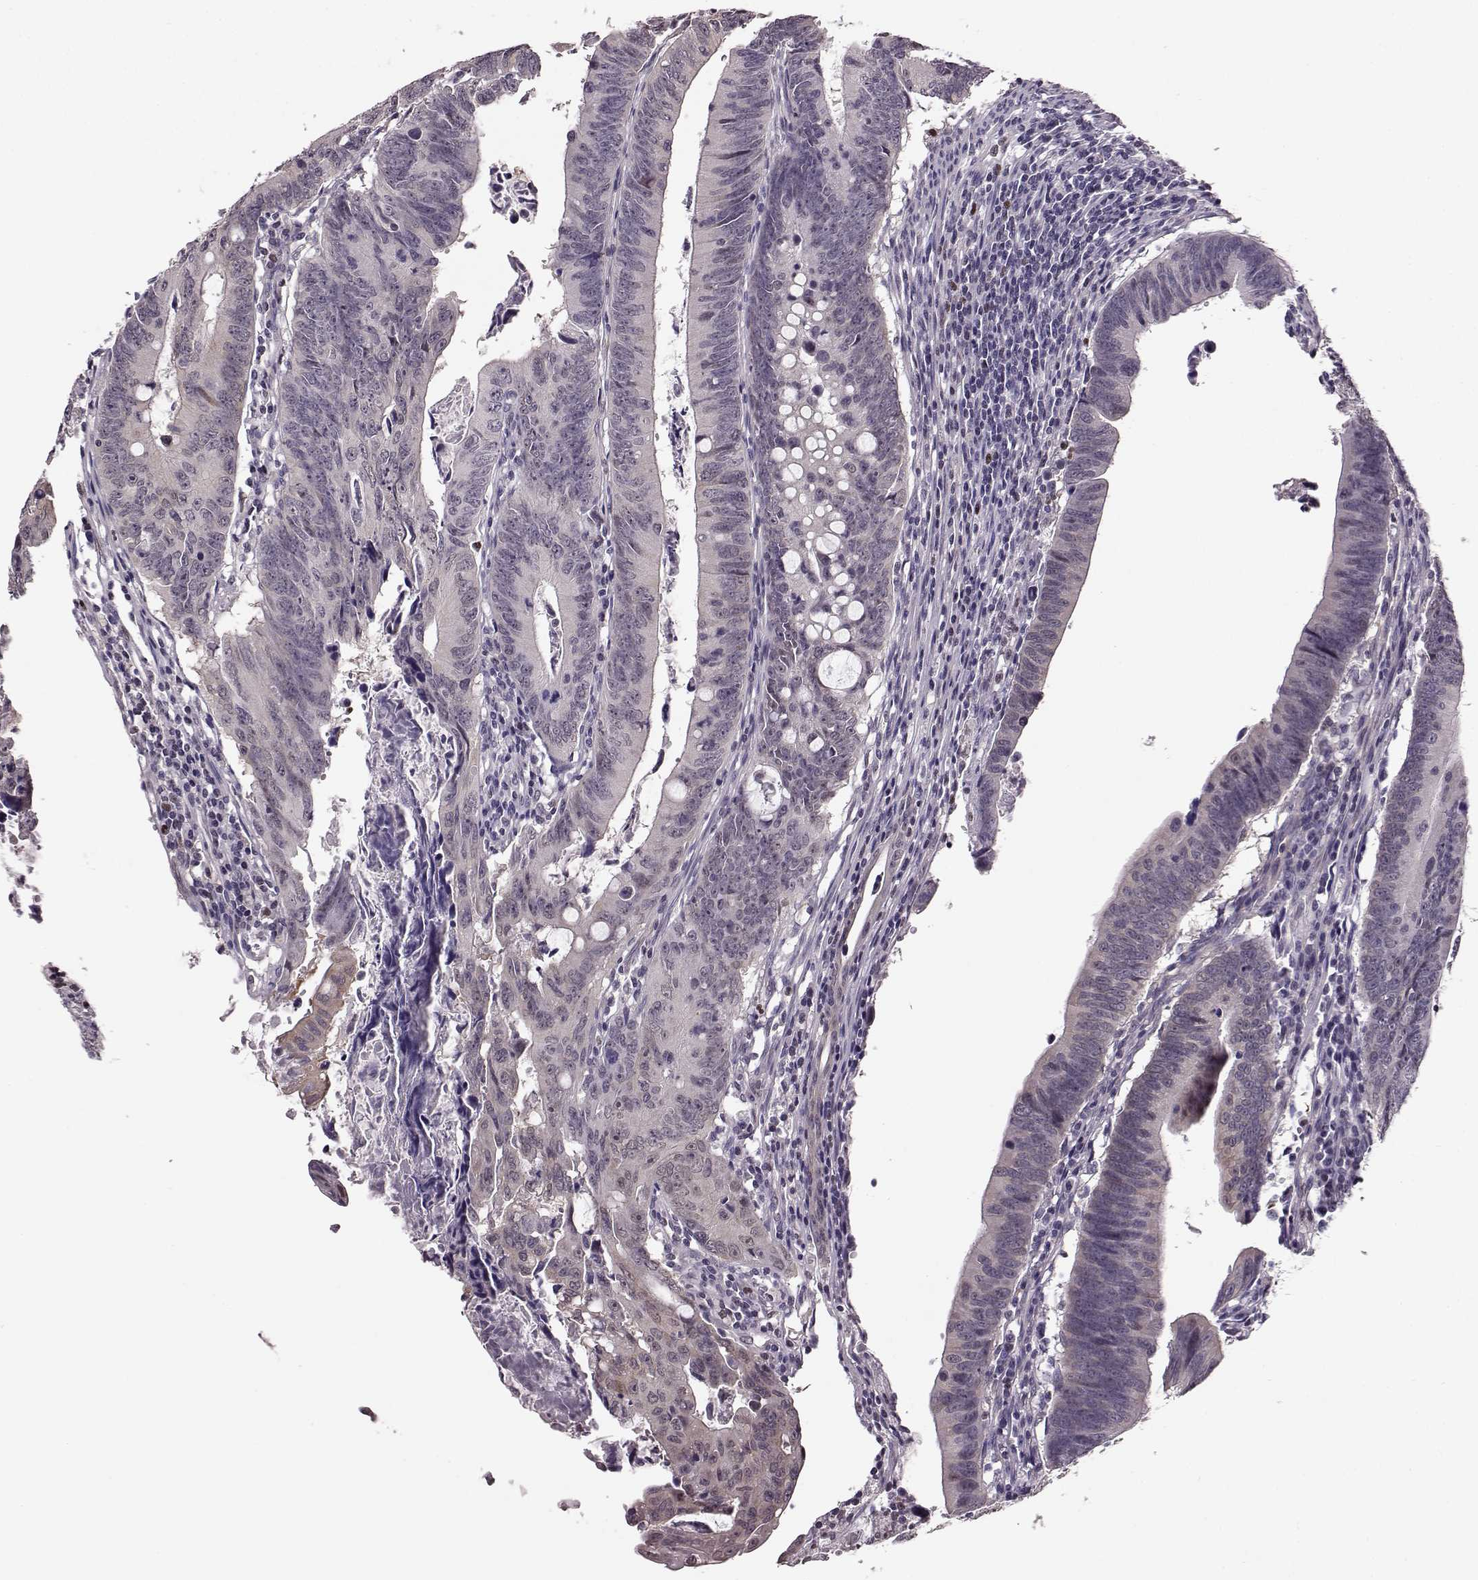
{"staining": {"intensity": "weak", "quantity": "<25%", "location": "nuclear"}, "tissue": "colorectal cancer", "cell_type": "Tumor cells", "image_type": "cancer", "snomed": [{"axis": "morphology", "description": "Adenocarcinoma, NOS"}, {"axis": "topography", "description": "Colon"}], "caption": "A high-resolution micrograph shows immunohistochemistry staining of colorectal cancer (adenocarcinoma), which exhibits no significant expression in tumor cells.", "gene": "KLF6", "patient": {"sex": "female", "age": 87}}